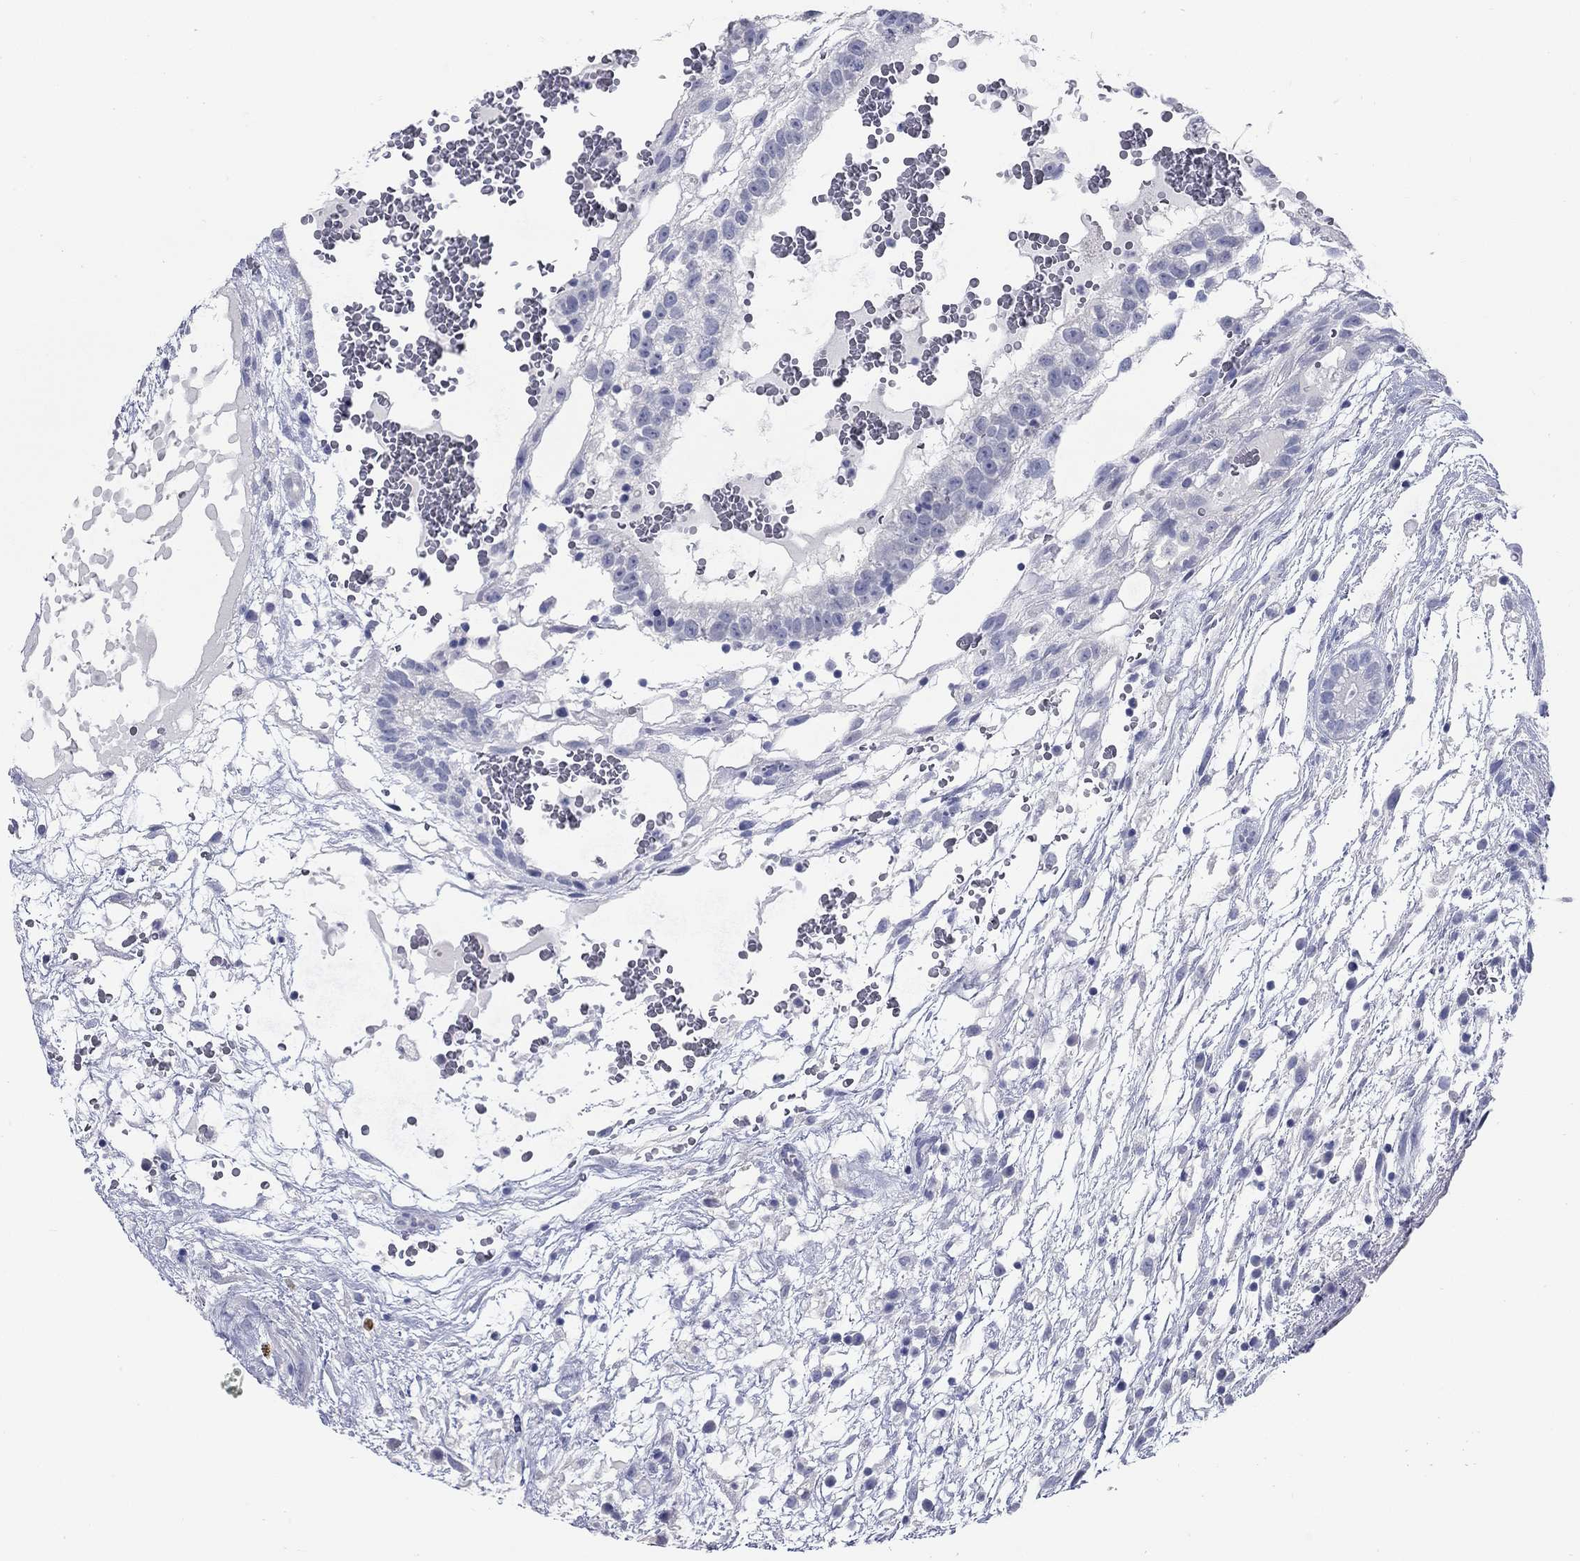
{"staining": {"intensity": "negative", "quantity": "none", "location": "none"}, "tissue": "testis cancer", "cell_type": "Tumor cells", "image_type": "cancer", "snomed": [{"axis": "morphology", "description": "Normal tissue, NOS"}, {"axis": "morphology", "description": "Carcinoma, Embryonal, NOS"}, {"axis": "topography", "description": "Testis"}], "caption": "Human testis cancer (embryonal carcinoma) stained for a protein using immunohistochemistry (IHC) displays no staining in tumor cells.", "gene": "KIRREL2", "patient": {"sex": "male", "age": 32}}